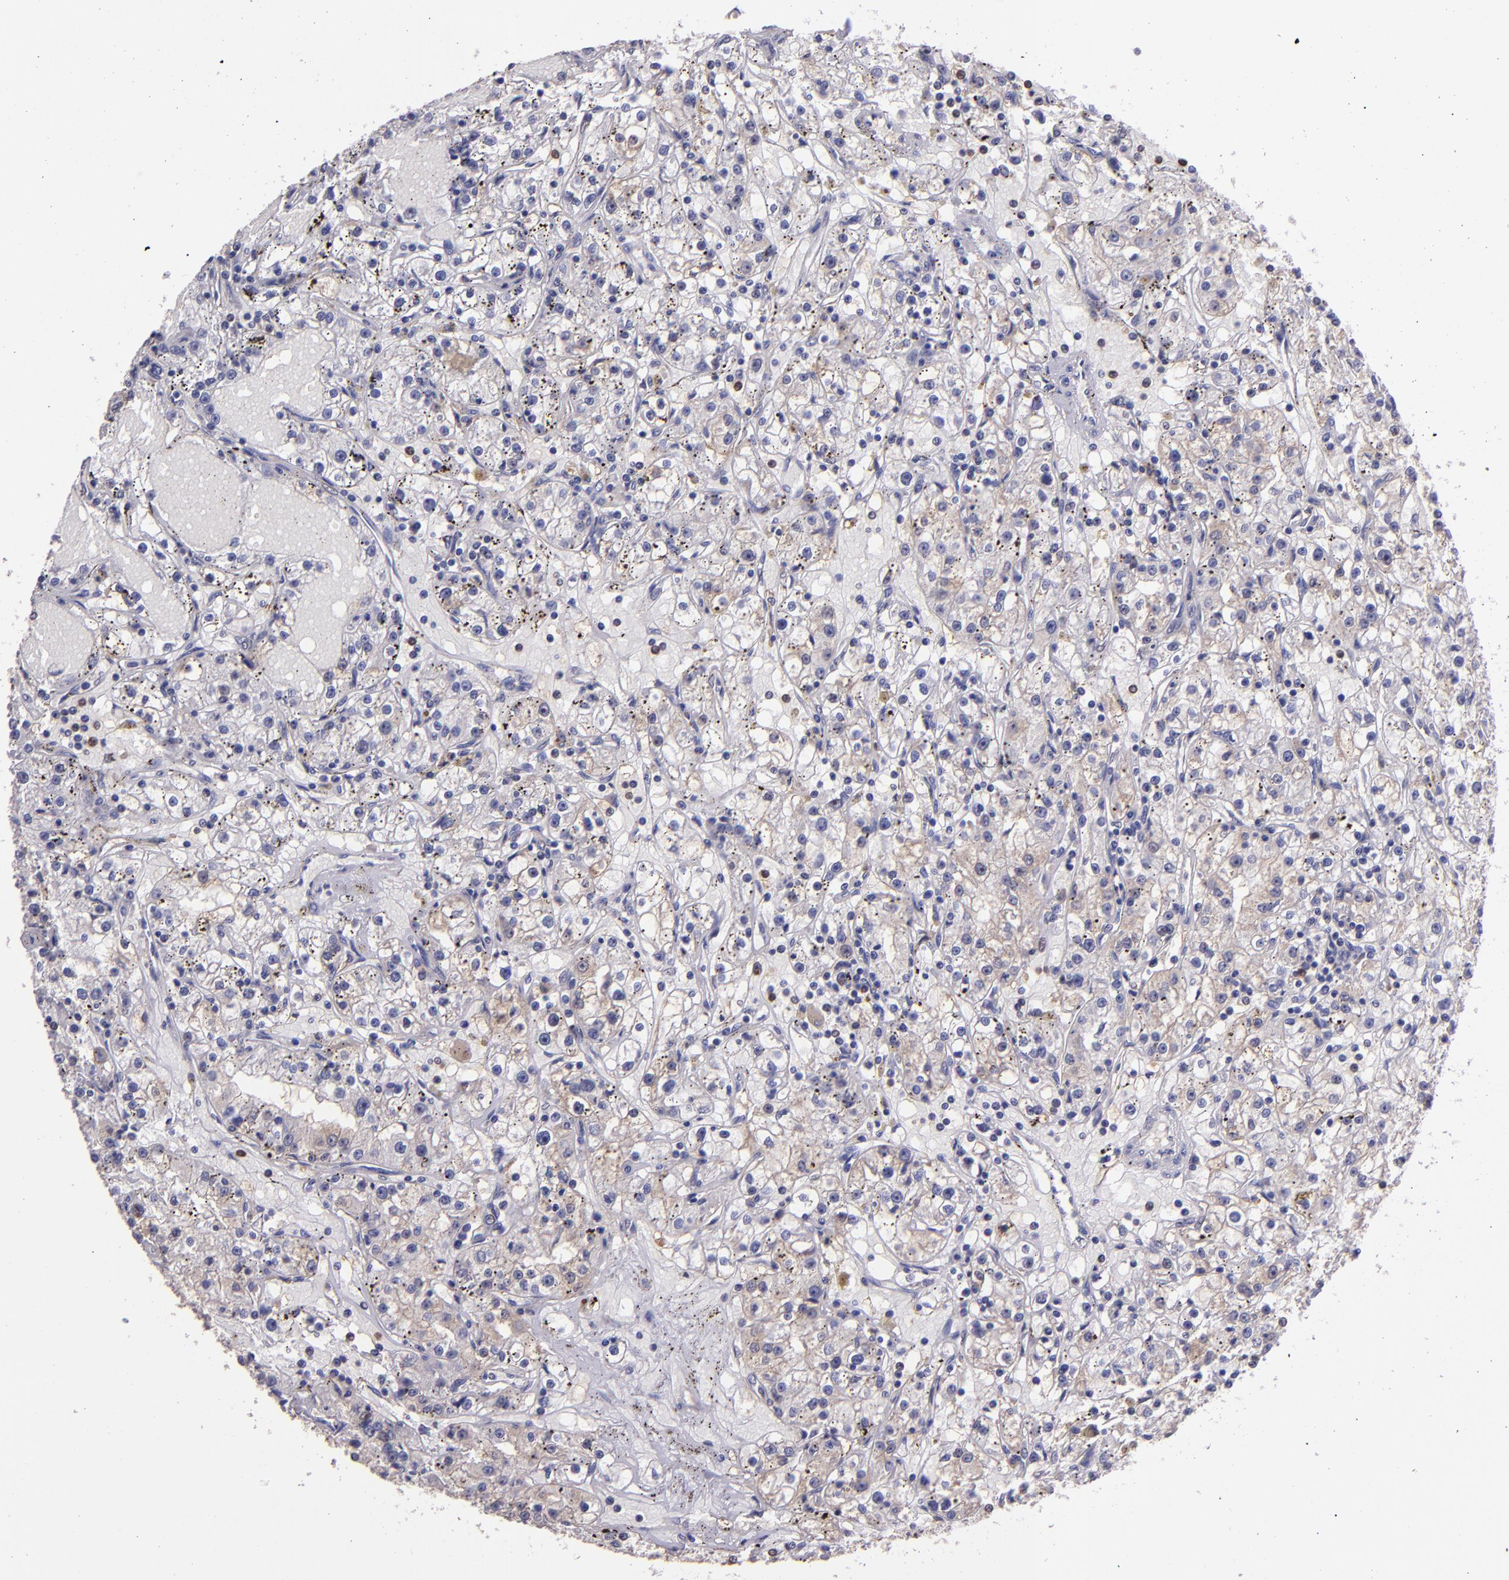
{"staining": {"intensity": "negative", "quantity": "none", "location": "none"}, "tissue": "renal cancer", "cell_type": "Tumor cells", "image_type": "cancer", "snomed": [{"axis": "morphology", "description": "Adenocarcinoma, NOS"}, {"axis": "topography", "description": "Kidney"}], "caption": "There is no significant expression in tumor cells of renal cancer (adenocarcinoma). Nuclei are stained in blue.", "gene": "PAPPA", "patient": {"sex": "male", "age": 56}}